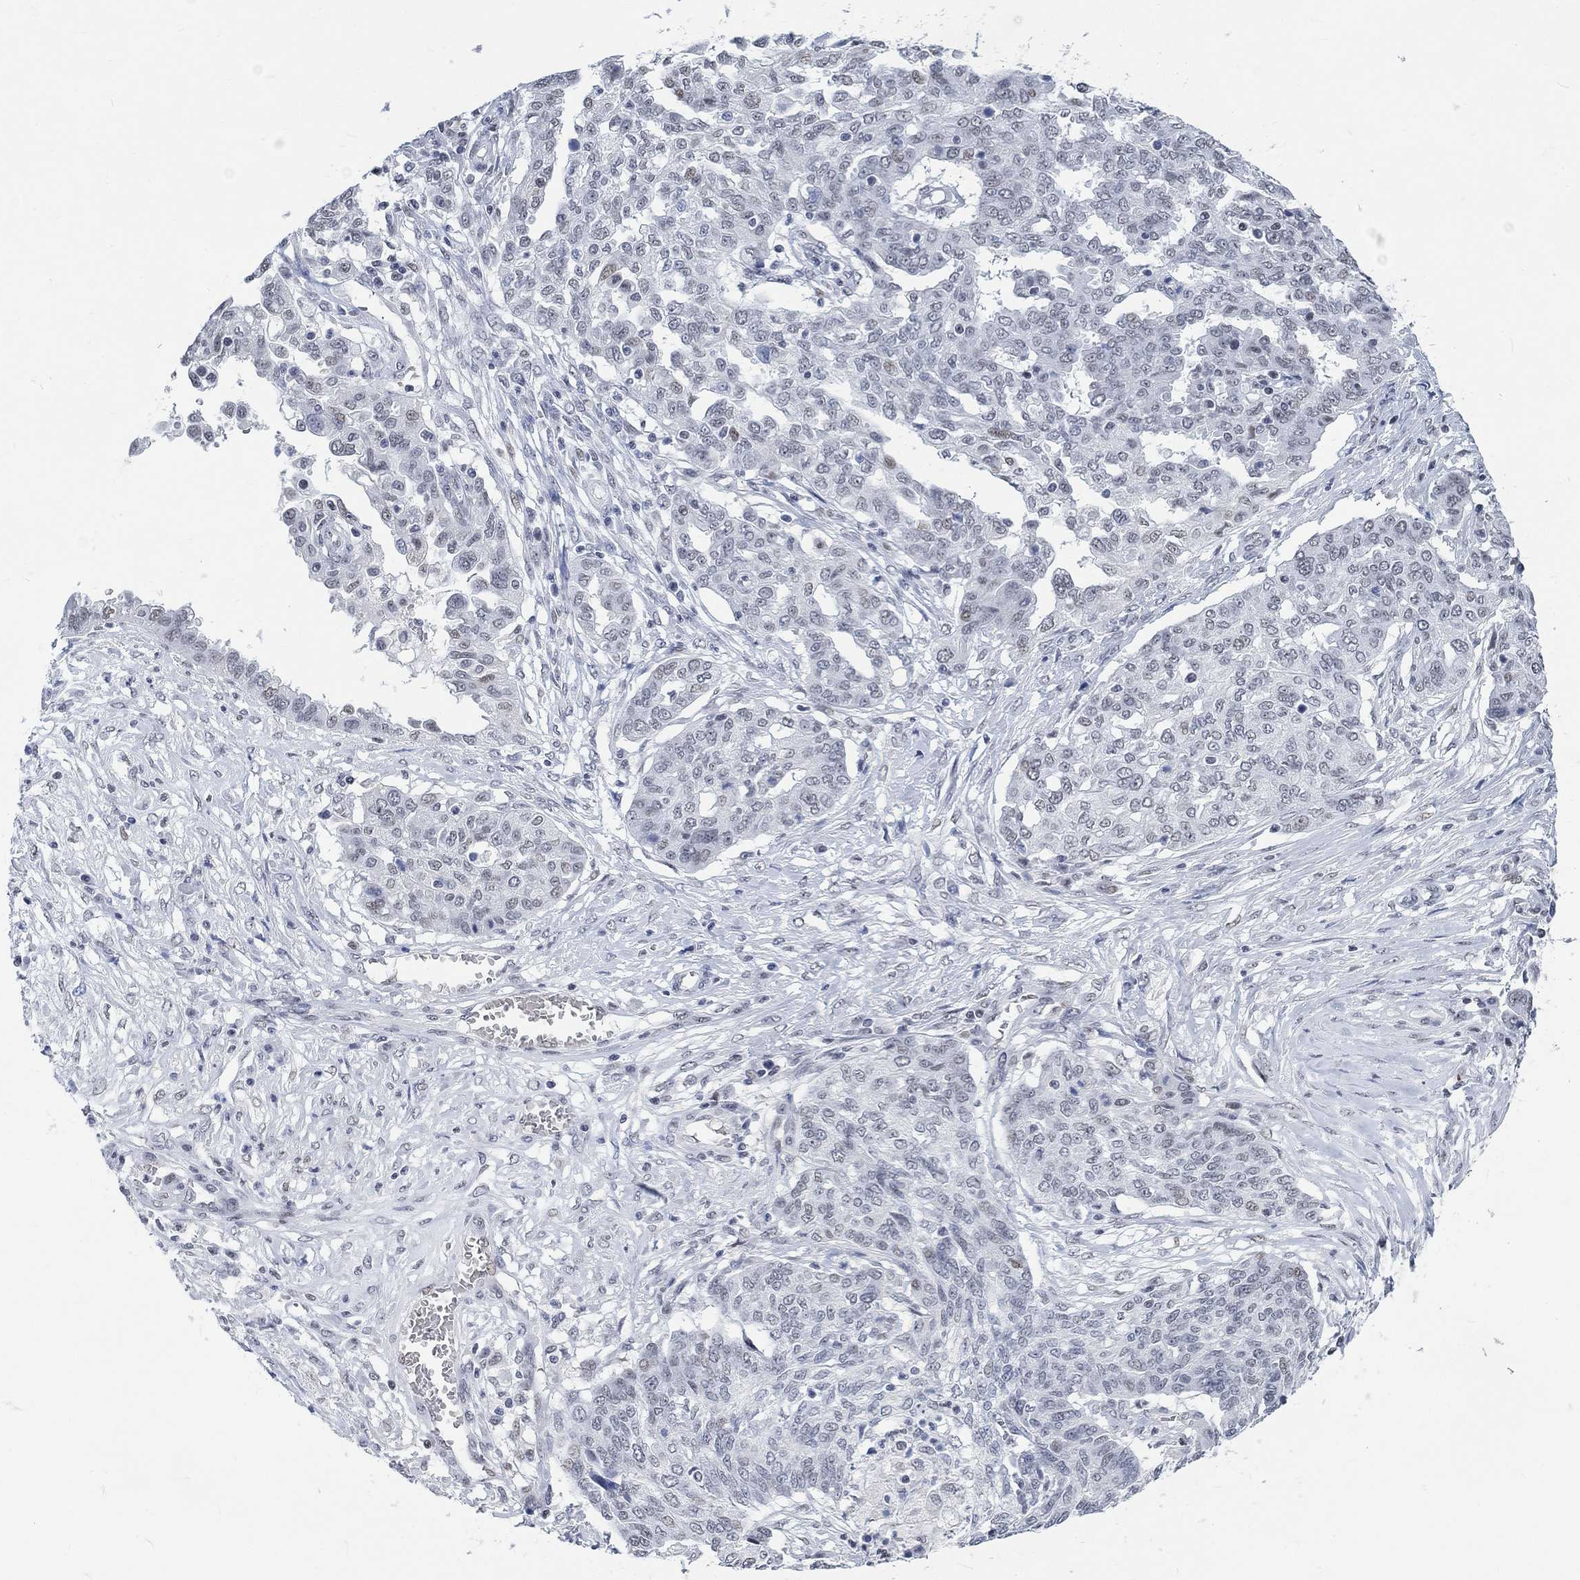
{"staining": {"intensity": "negative", "quantity": "none", "location": "none"}, "tissue": "ovarian cancer", "cell_type": "Tumor cells", "image_type": "cancer", "snomed": [{"axis": "morphology", "description": "Cystadenocarcinoma, serous, NOS"}, {"axis": "topography", "description": "Ovary"}], "caption": "Immunohistochemistry (IHC) photomicrograph of human ovarian cancer stained for a protein (brown), which shows no staining in tumor cells.", "gene": "KCNH8", "patient": {"sex": "female", "age": 67}}